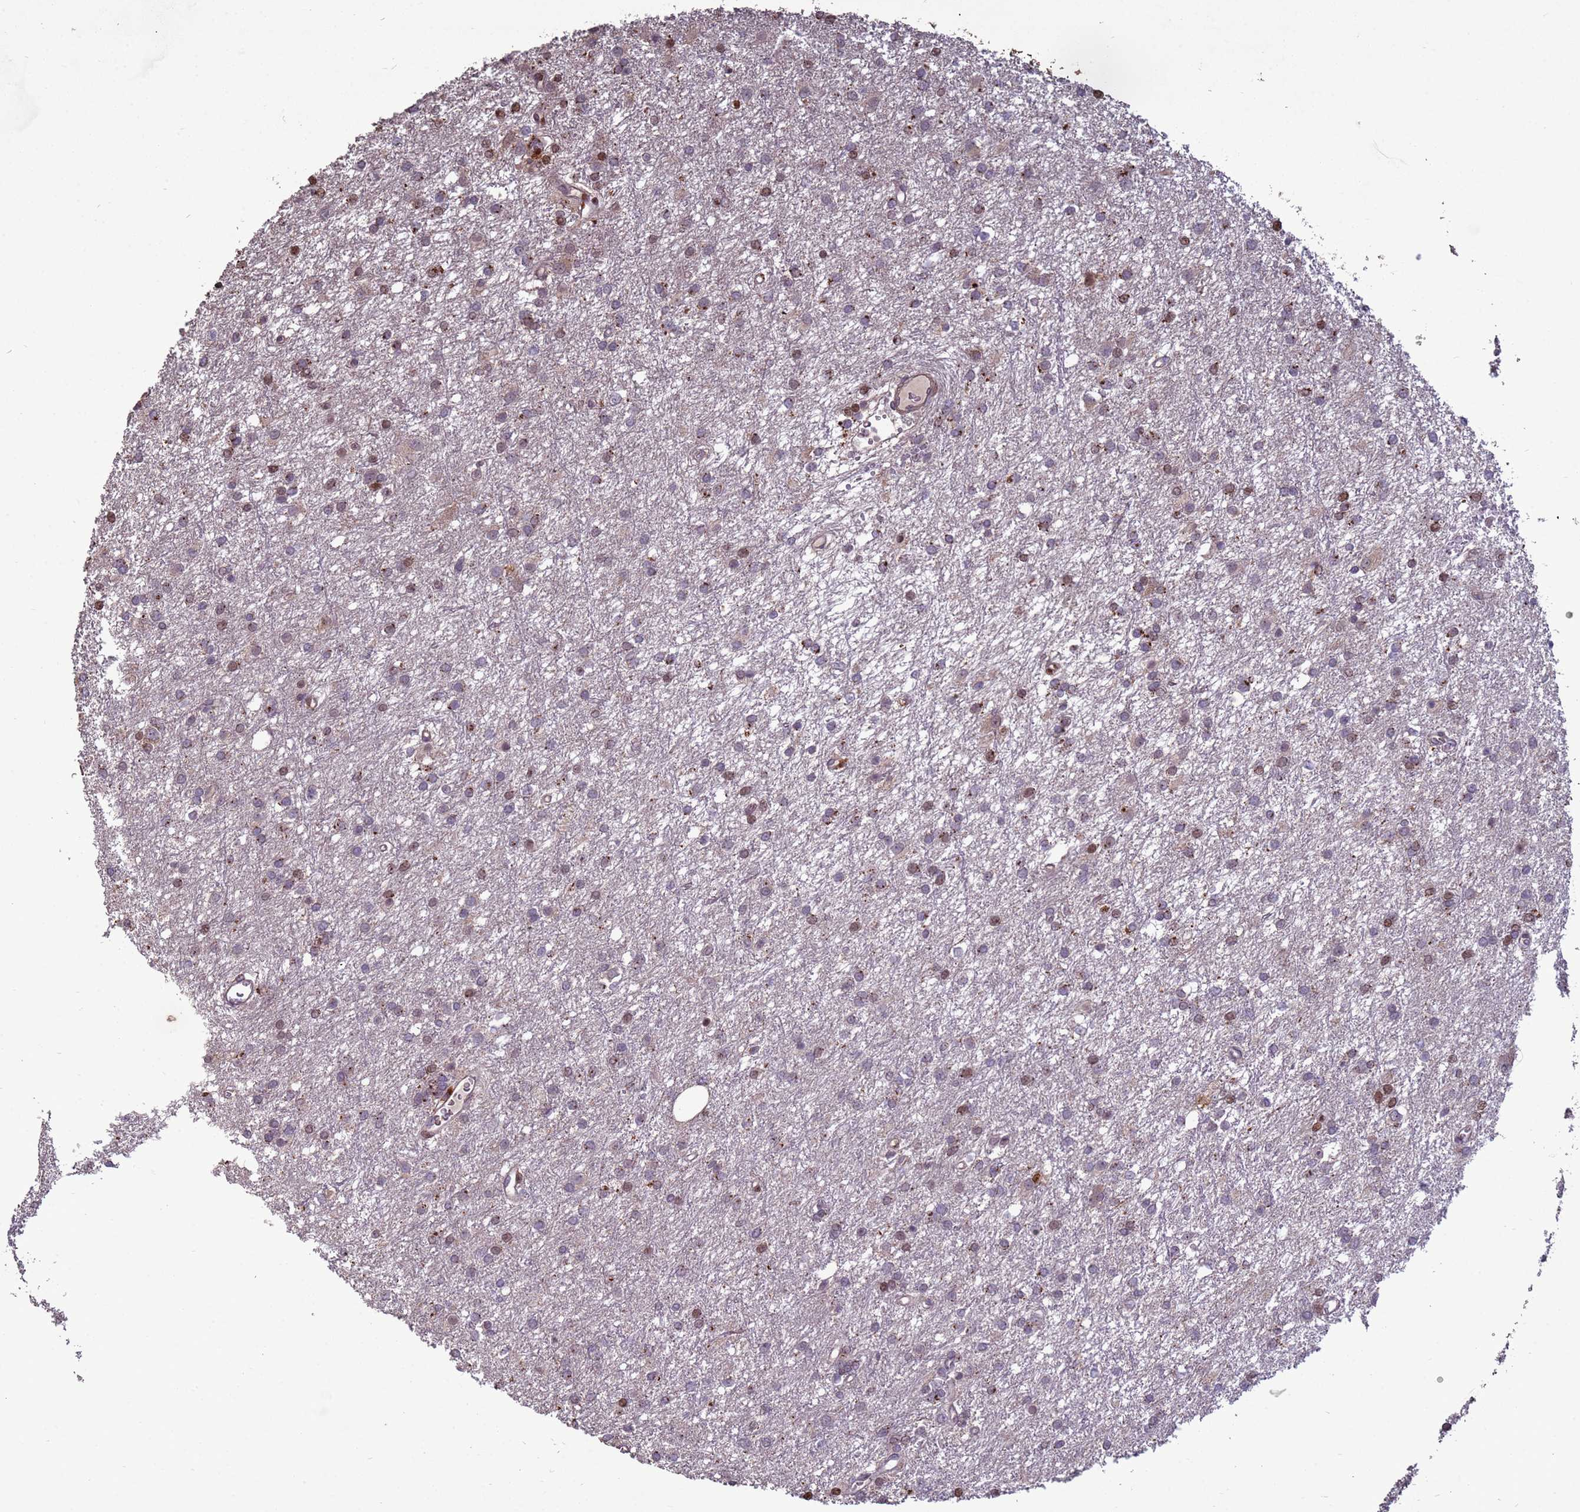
{"staining": {"intensity": "weak", "quantity": "<25%", "location": "nuclear"}, "tissue": "glioma", "cell_type": "Tumor cells", "image_type": "cancer", "snomed": [{"axis": "morphology", "description": "Glioma, malignant, High grade"}, {"axis": "topography", "description": "Brain"}], "caption": "The immunohistochemistry micrograph has no significant staining in tumor cells of glioma tissue. (Brightfield microscopy of DAB immunohistochemistry (IHC) at high magnification).", "gene": "HGH1", "patient": {"sex": "female", "age": 50}}